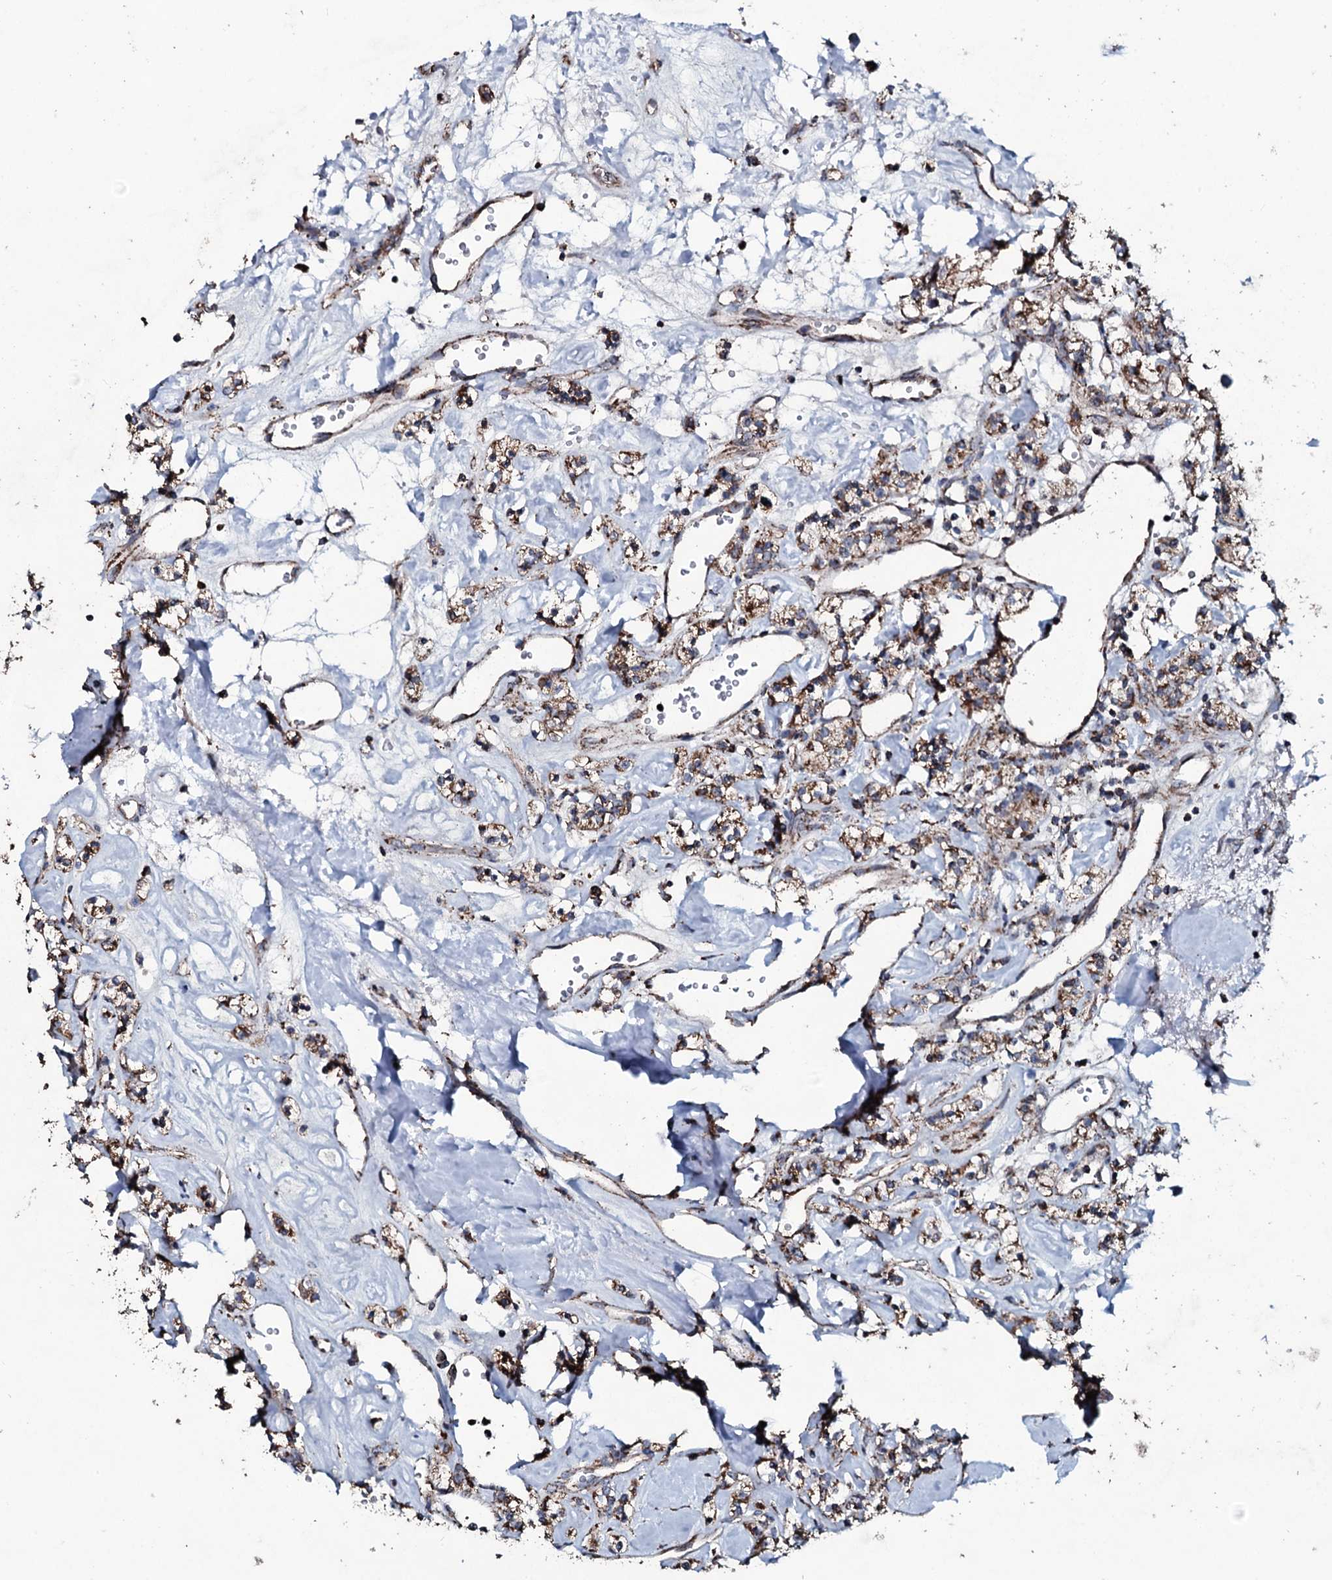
{"staining": {"intensity": "moderate", "quantity": ">75%", "location": "cytoplasmic/membranous"}, "tissue": "renal cancer", "cell_type": "Tumor cells", "image_type": "cancer", "snomed": [{"axis": "morphology", "description": "Adenocarcinoma, NOS"}, {"axis": "topography", "description": "Kidney"}], "caption": "Human renal adenocarcinoma stained with a brown dye reveals moderate cytoplasmic/membranous positive expression in about >75% of tumor cells.", "gene": "DYNC2I2", "patient": {"sex": "male", "age": 77}}